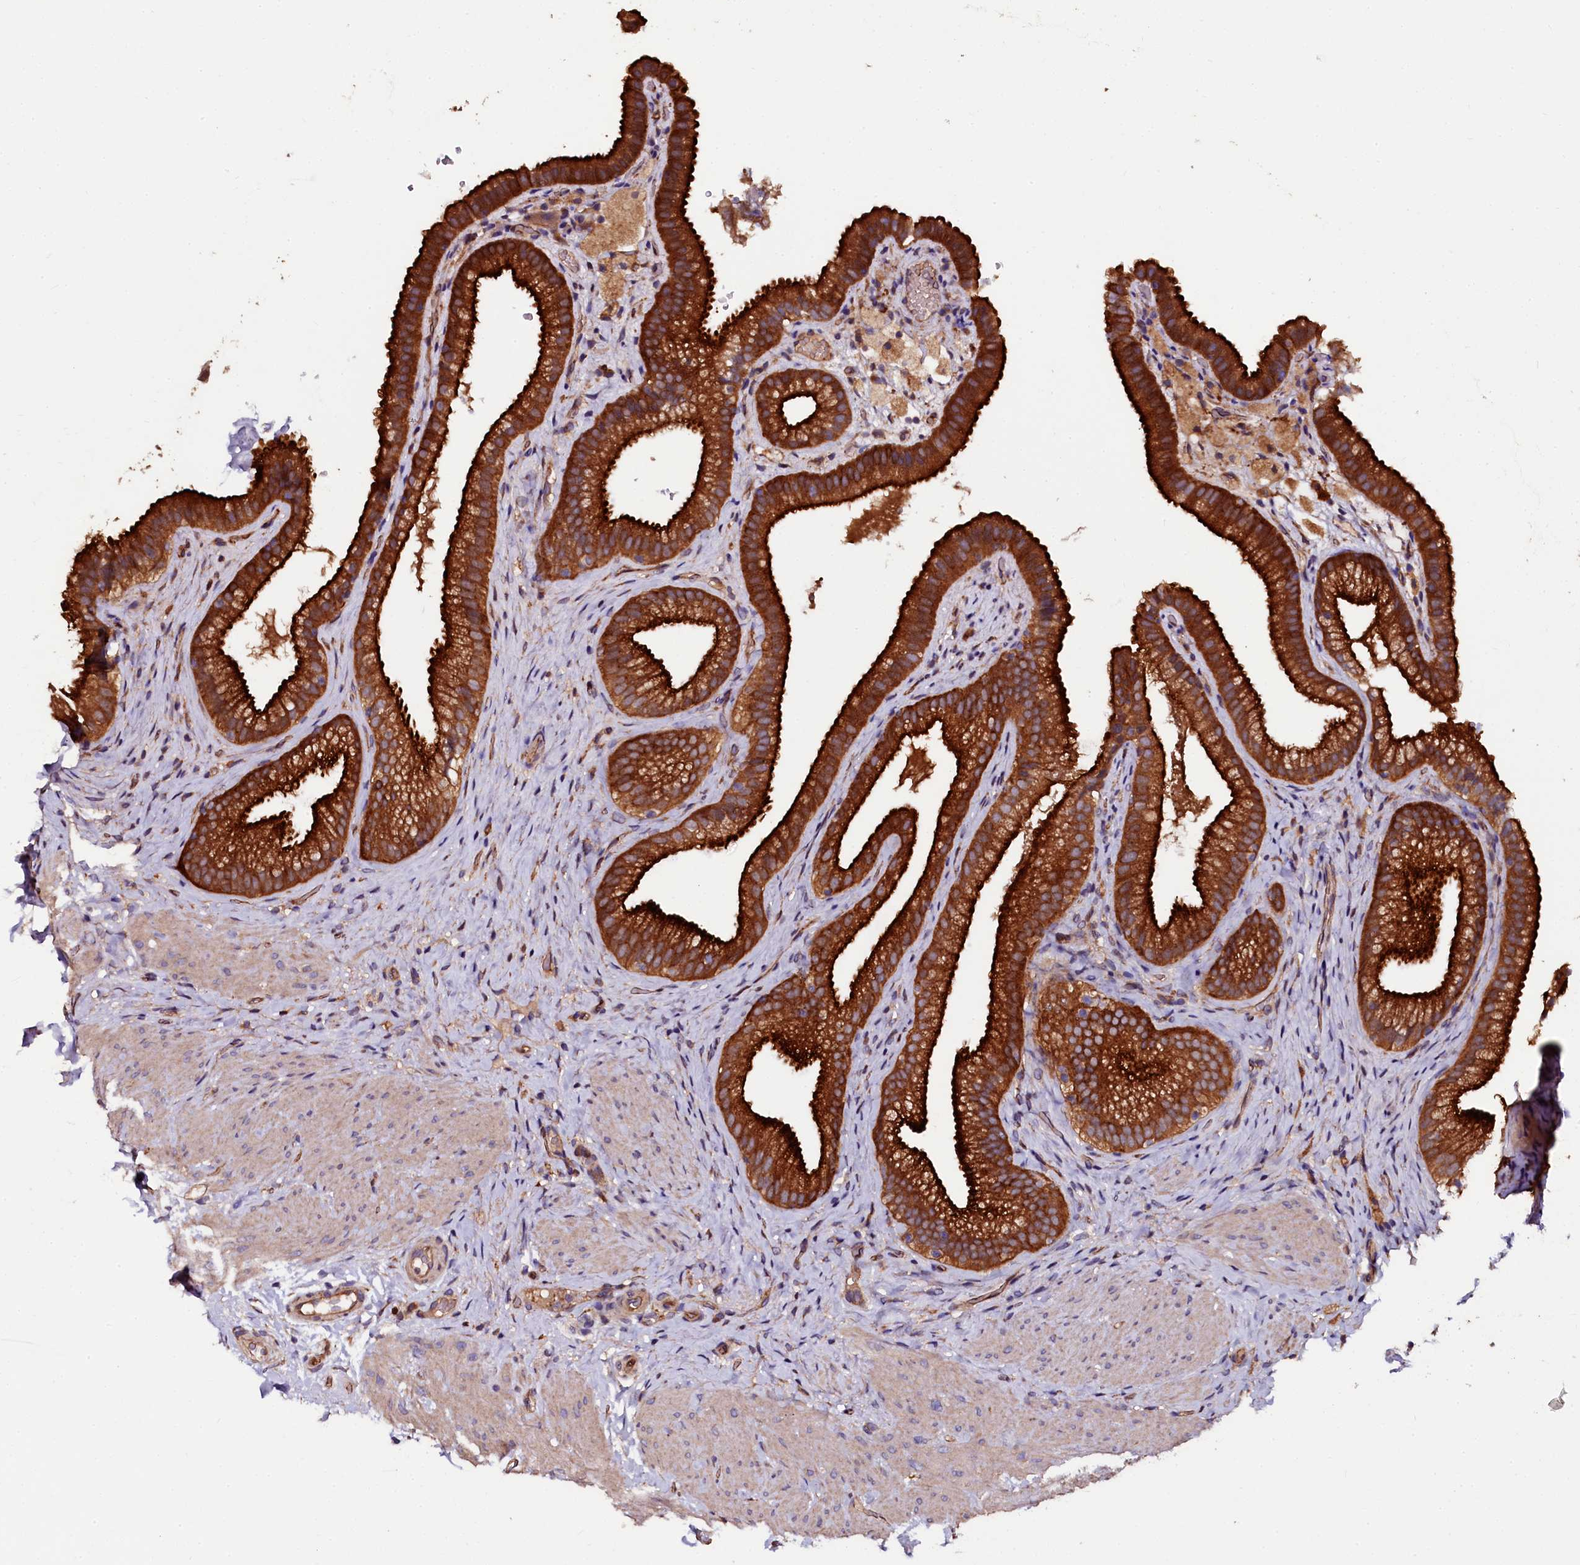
{"staining": {"intensity": "strong", "quantity": ">75%", "location": "cytoplasmic/membranous"}, "tissue": "gallbladder", "cell_type": "Glandular cells", "image_type": "normal", "snomed": [{"axis": "morphology", "description": "Normal tissue, NOS"}, {"axis": "morphology", "description": "Inflammation, NOS"}, {"axis": "topography", "description": "Gallbladder"}], "caption": "The photomicrograph displays immunohistochemical staining of normal gallbladder. There is strong cytoplasmic/membranous expression is appreciated in about >75% of glandular cells.", "gene": "APPL2", "patient": {"sex": "male", "age": 51}}